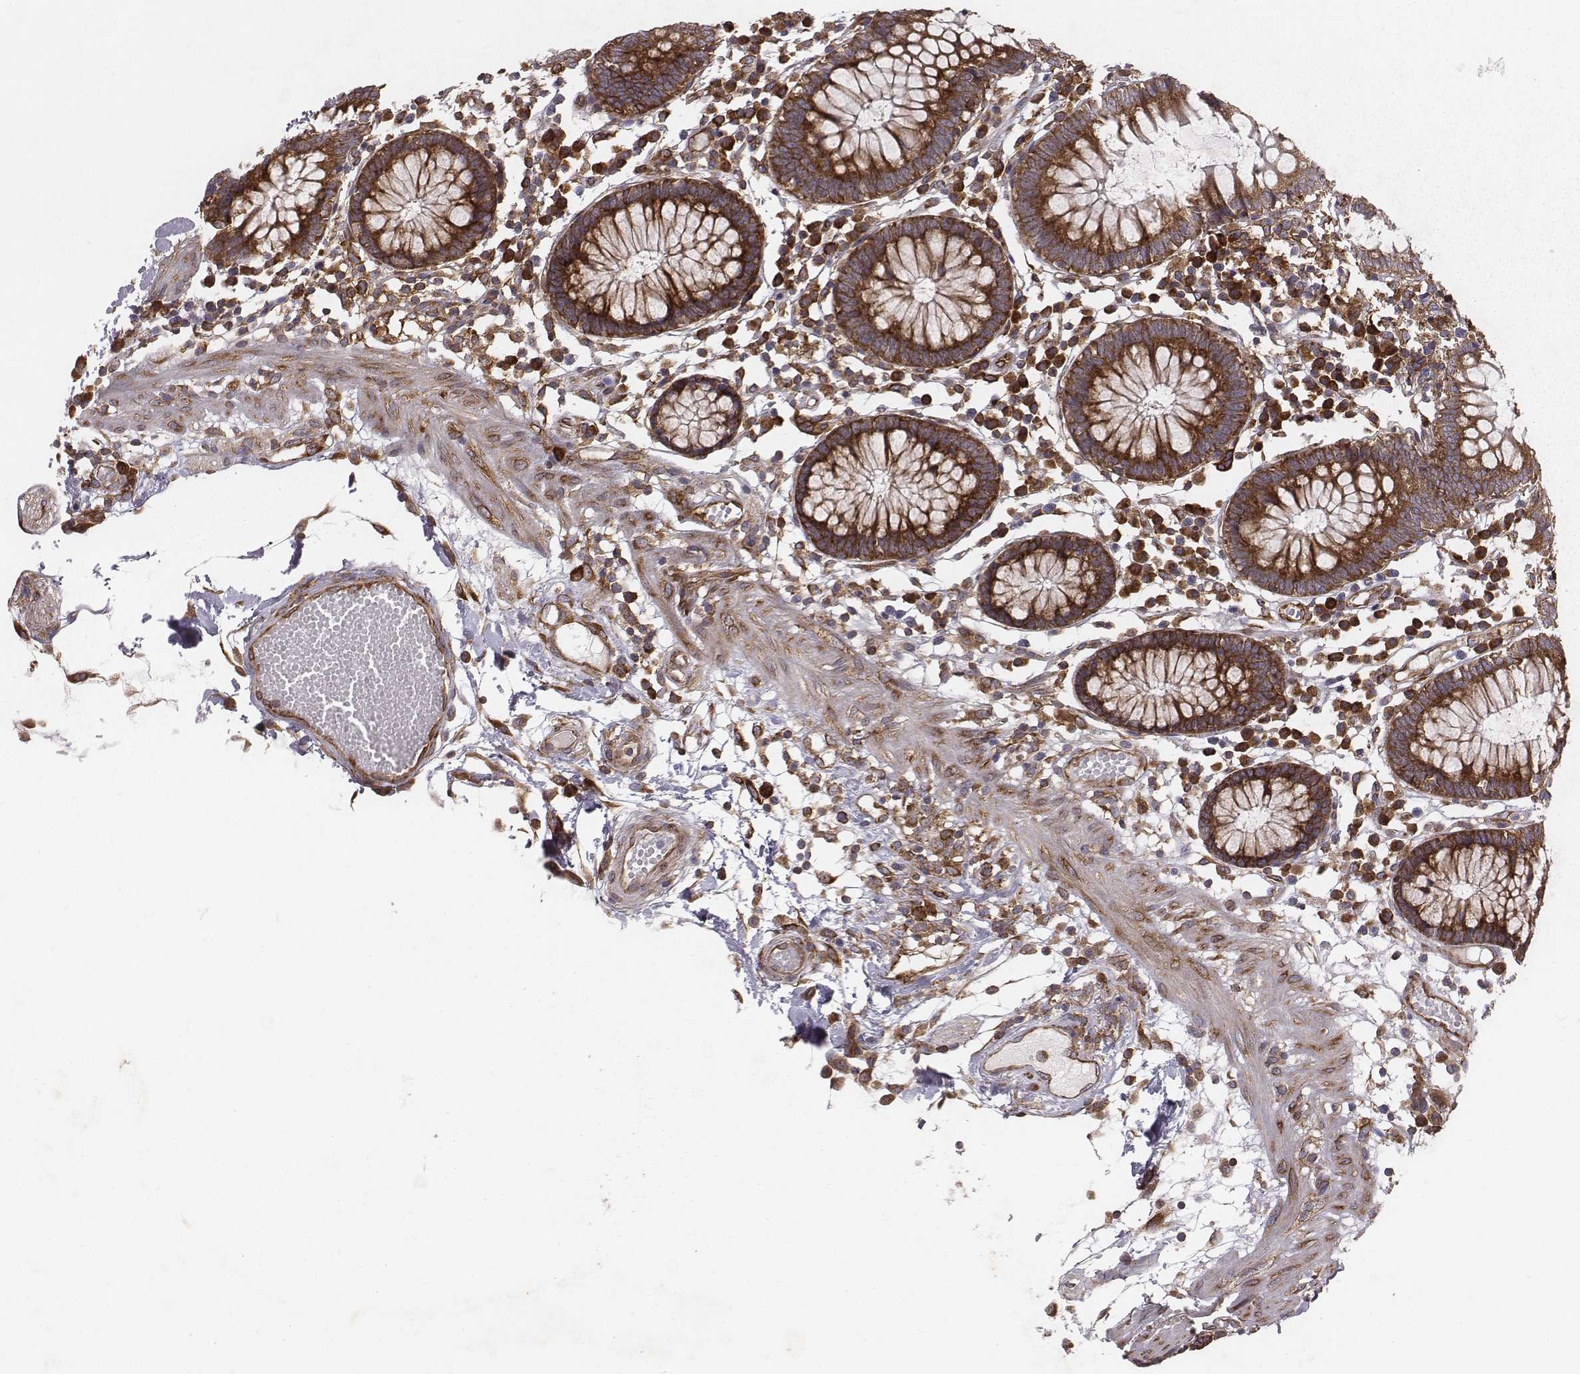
{"staining": {"intensity": "strong", "quantity": ">75%", "location": "cytoplasmic/membranous"}, "tissue": "colon", "cell_type": "Endothelial cells", "image_type": "normal", "snomed": [{"axis": "morphology", "description": "Normal tissue, NOS"}, {"axis": "morphology", "description": "Adenocarcinoma, NOS"}, {"axis": "topography", "description": "Colon"}], "caption": "DAB immunohistochemical staining of benign human colon exhibits strong cytoplasmic/membranous protein staining in approximately >75% of endothelial cells.", "gene": "TXLNA", "patient": {"sex": "male", "age": 83}}